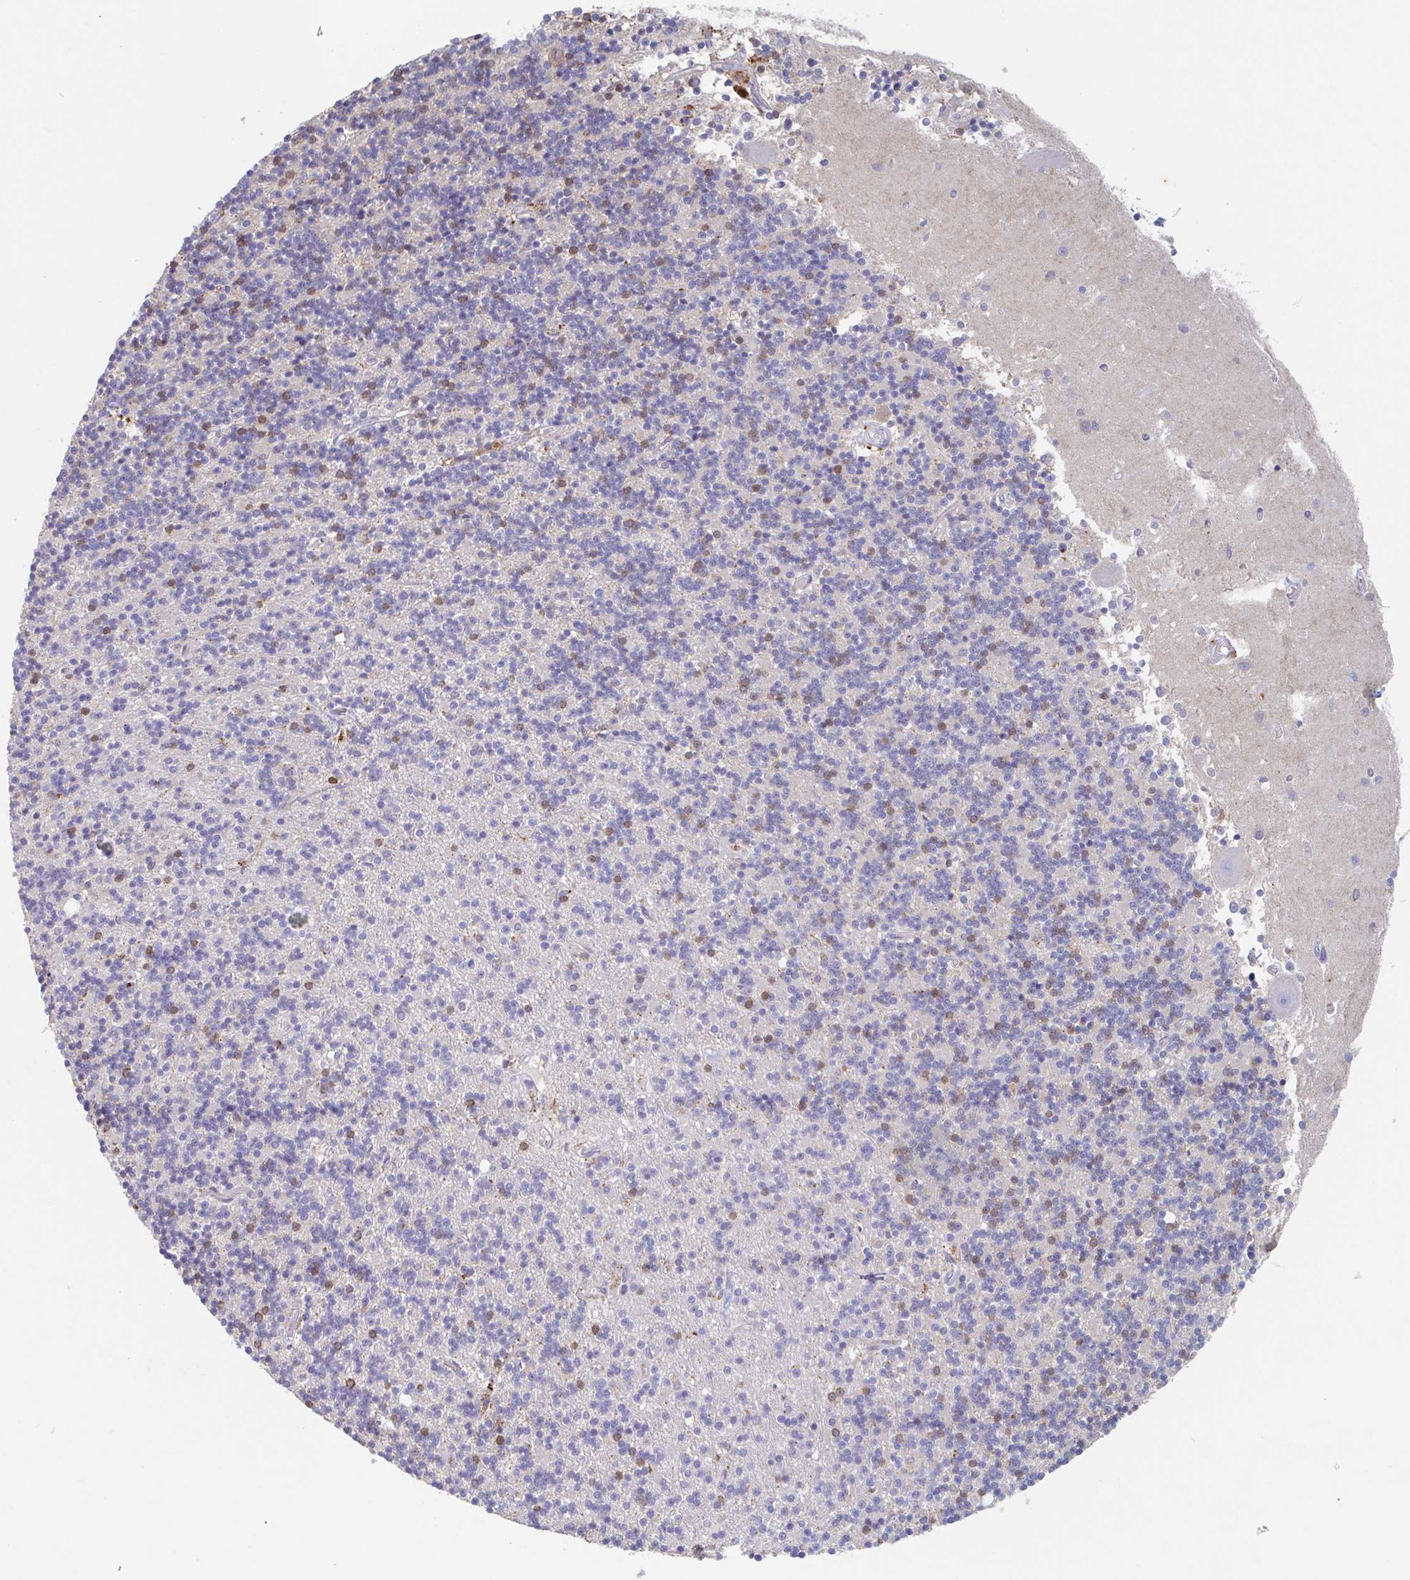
{"staining": {"intensity": "weak", "quantity": "<25%", "location": "cytoplasmic/membranous,nuclear"}, "tissue": "cerebellum", "cell_type": "Cells in granular layer", "image_type": "normal", "snomed": [{"axis": "morphology", "description": "Normal tissue, NOS"}, {"axis": "topography", "description": "Cerebellum"}], "caption": "Cells in granular layer are negative for protein expression in unremarkable human cerebellum. (IHC, brightfield microscopy, high magnification).", "gene": "MANBA", "patient": {"sex": "male", "age": 54}}